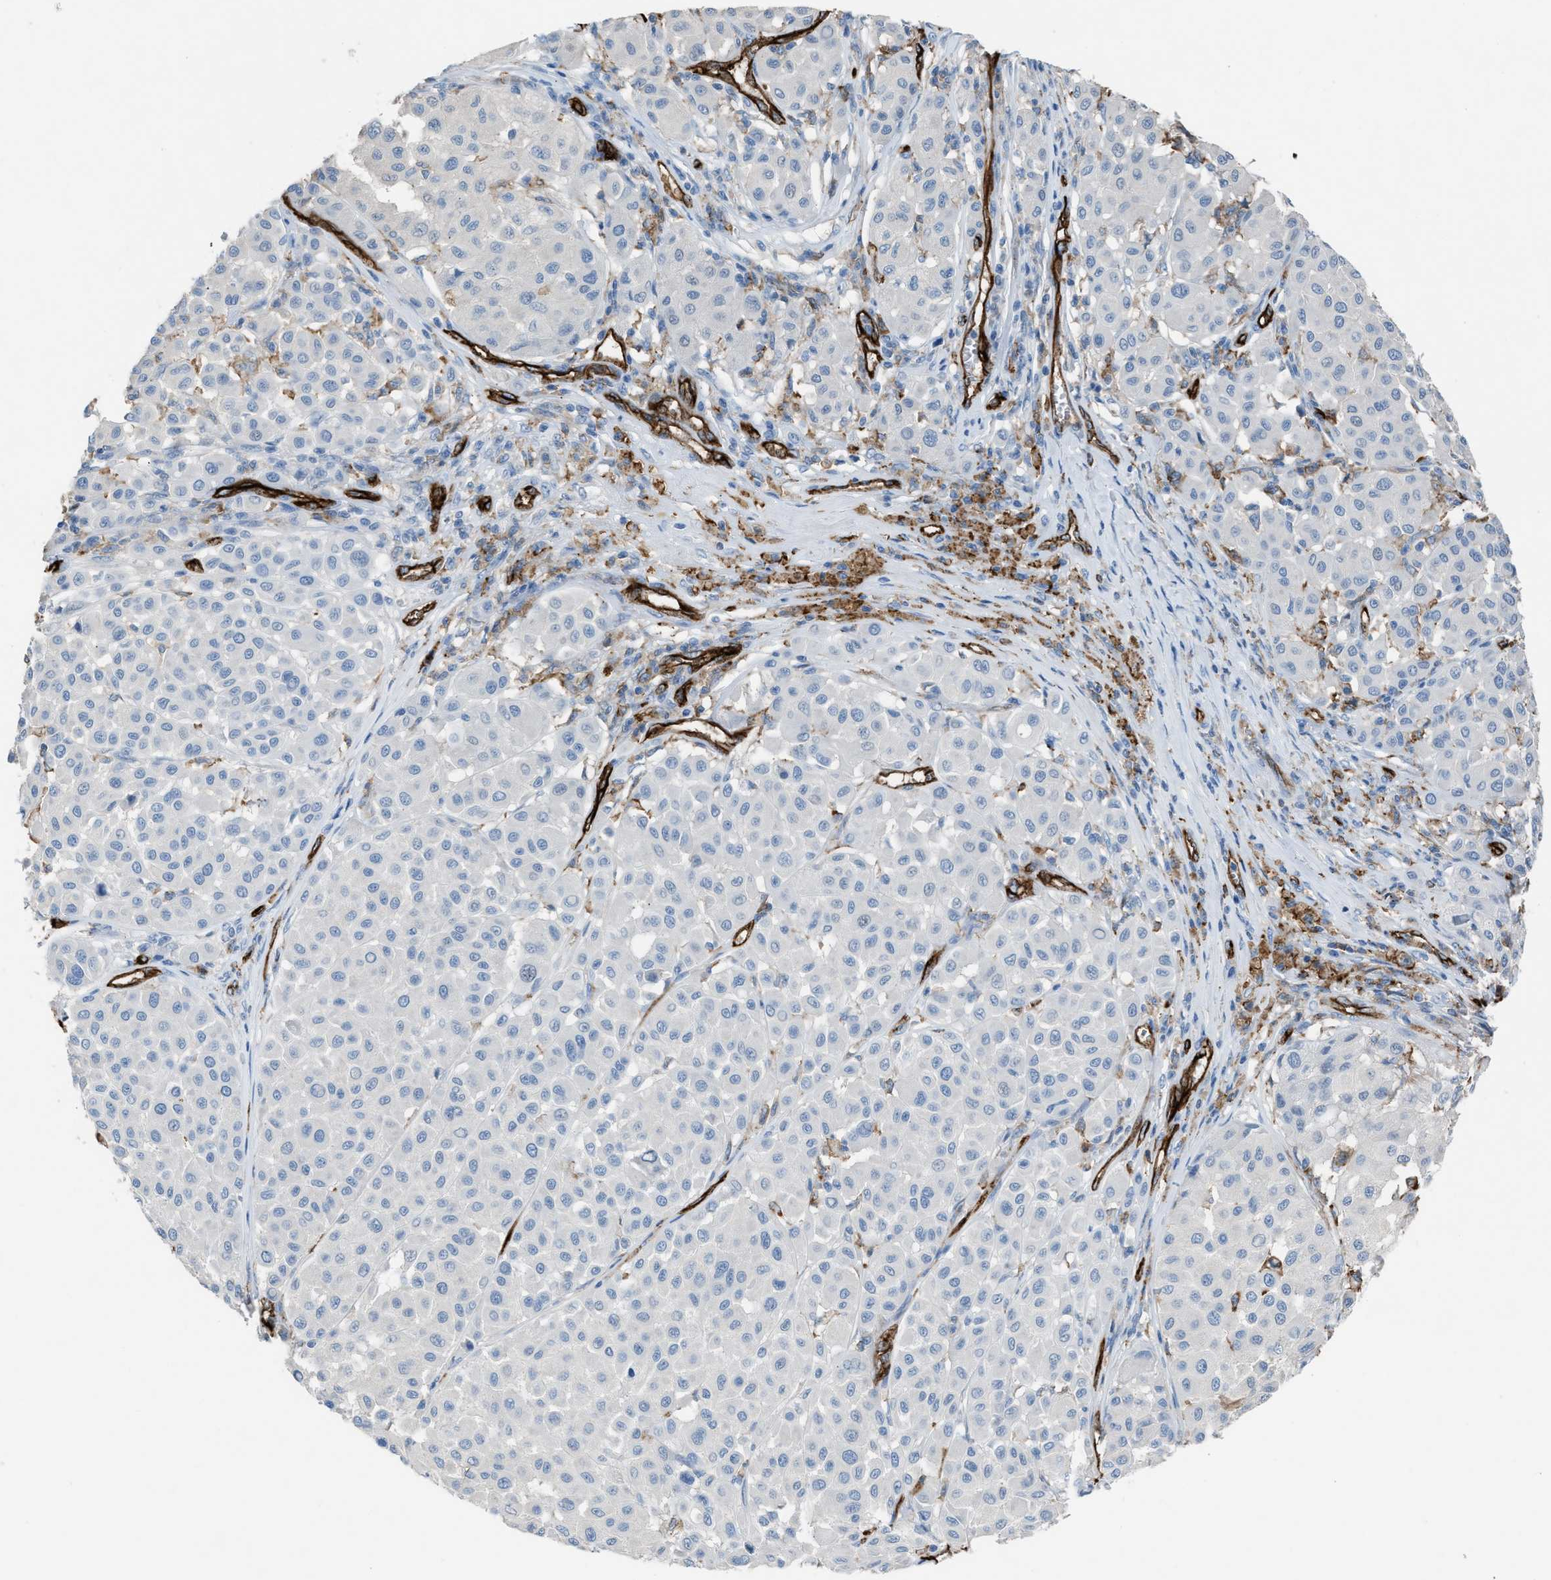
{"staining": {"intensity": "negative", "quantity": "none", "location": "none"}, "tissue": "melanoma", "cell_type": "Tumor cells", "image_type": "cancer", "snomed": [{"axis": "morphology", "description": "Malignant melanoma, Metastatic site"}, {"axis": "topography", "description": "Soft tissue"}], "caption": "This photomicrograph is of malignant melanoma (metastatic site) stained with immunohistochemistry to label a protein in brown with the nuclei are counter-stained blue. There is no positivity in tumor cells.", "gene": "DYSF", "patient": {"sex": "male", "age": 41}}